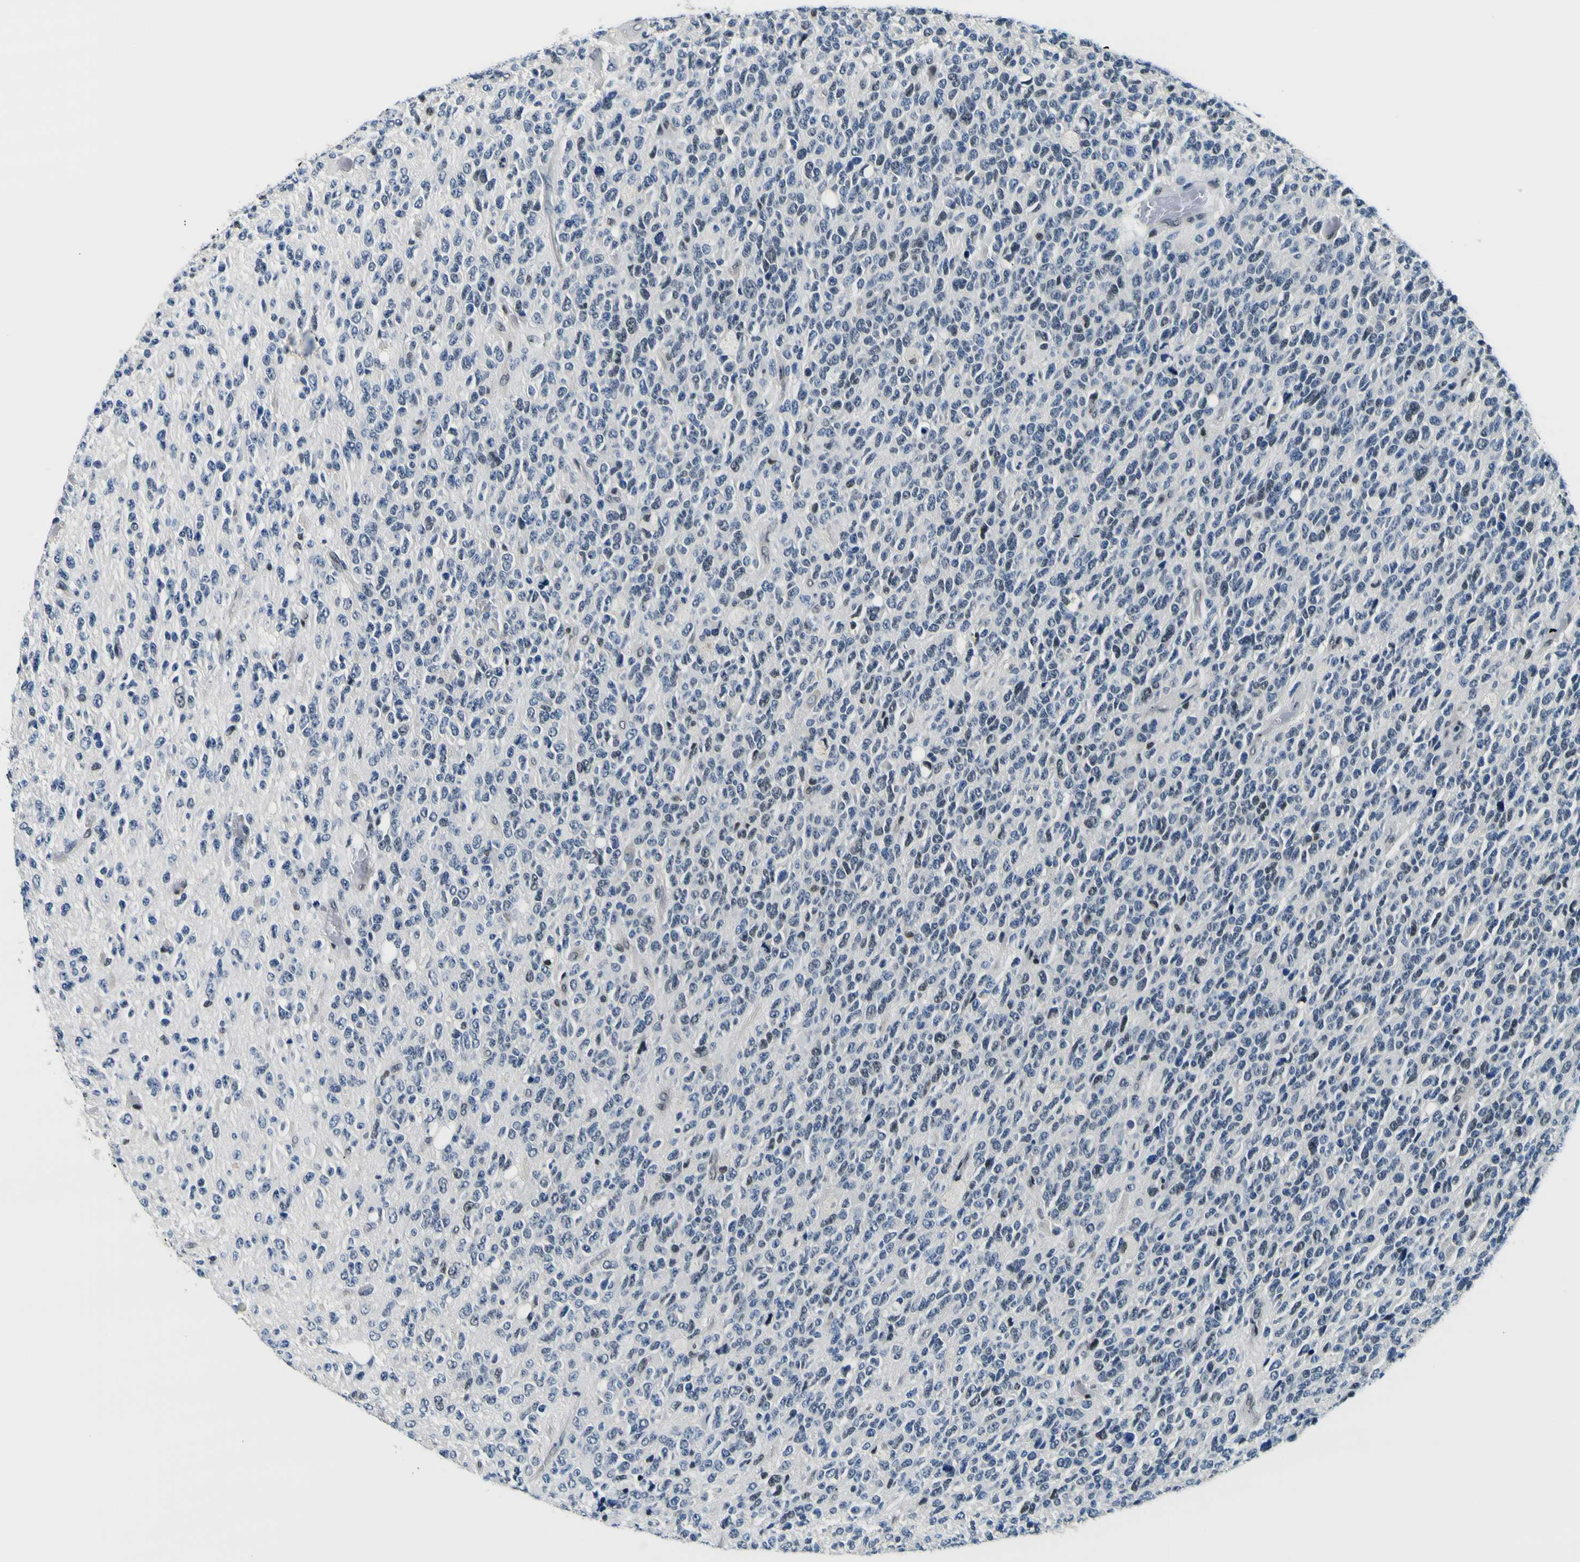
{"staining": {"intensity": "weak", "quantity": "<25%", "location": "nuclear"}, "tissue": "glioma", "cell_type": "Tumor cells", "image_type": "cancer", "snomed": [{"axis": "morphology", "description": "Glioma, malignant, High grade"}, {"axis": "topography", "description": "pancreas cauda"}], "caption": "Glioma was stained to show a protein in brown. There is no significant expression in tumor cells. Nuclei are stained in blue.", "gene": "SP1", "patient": {"sex": "male", "age": 60}}